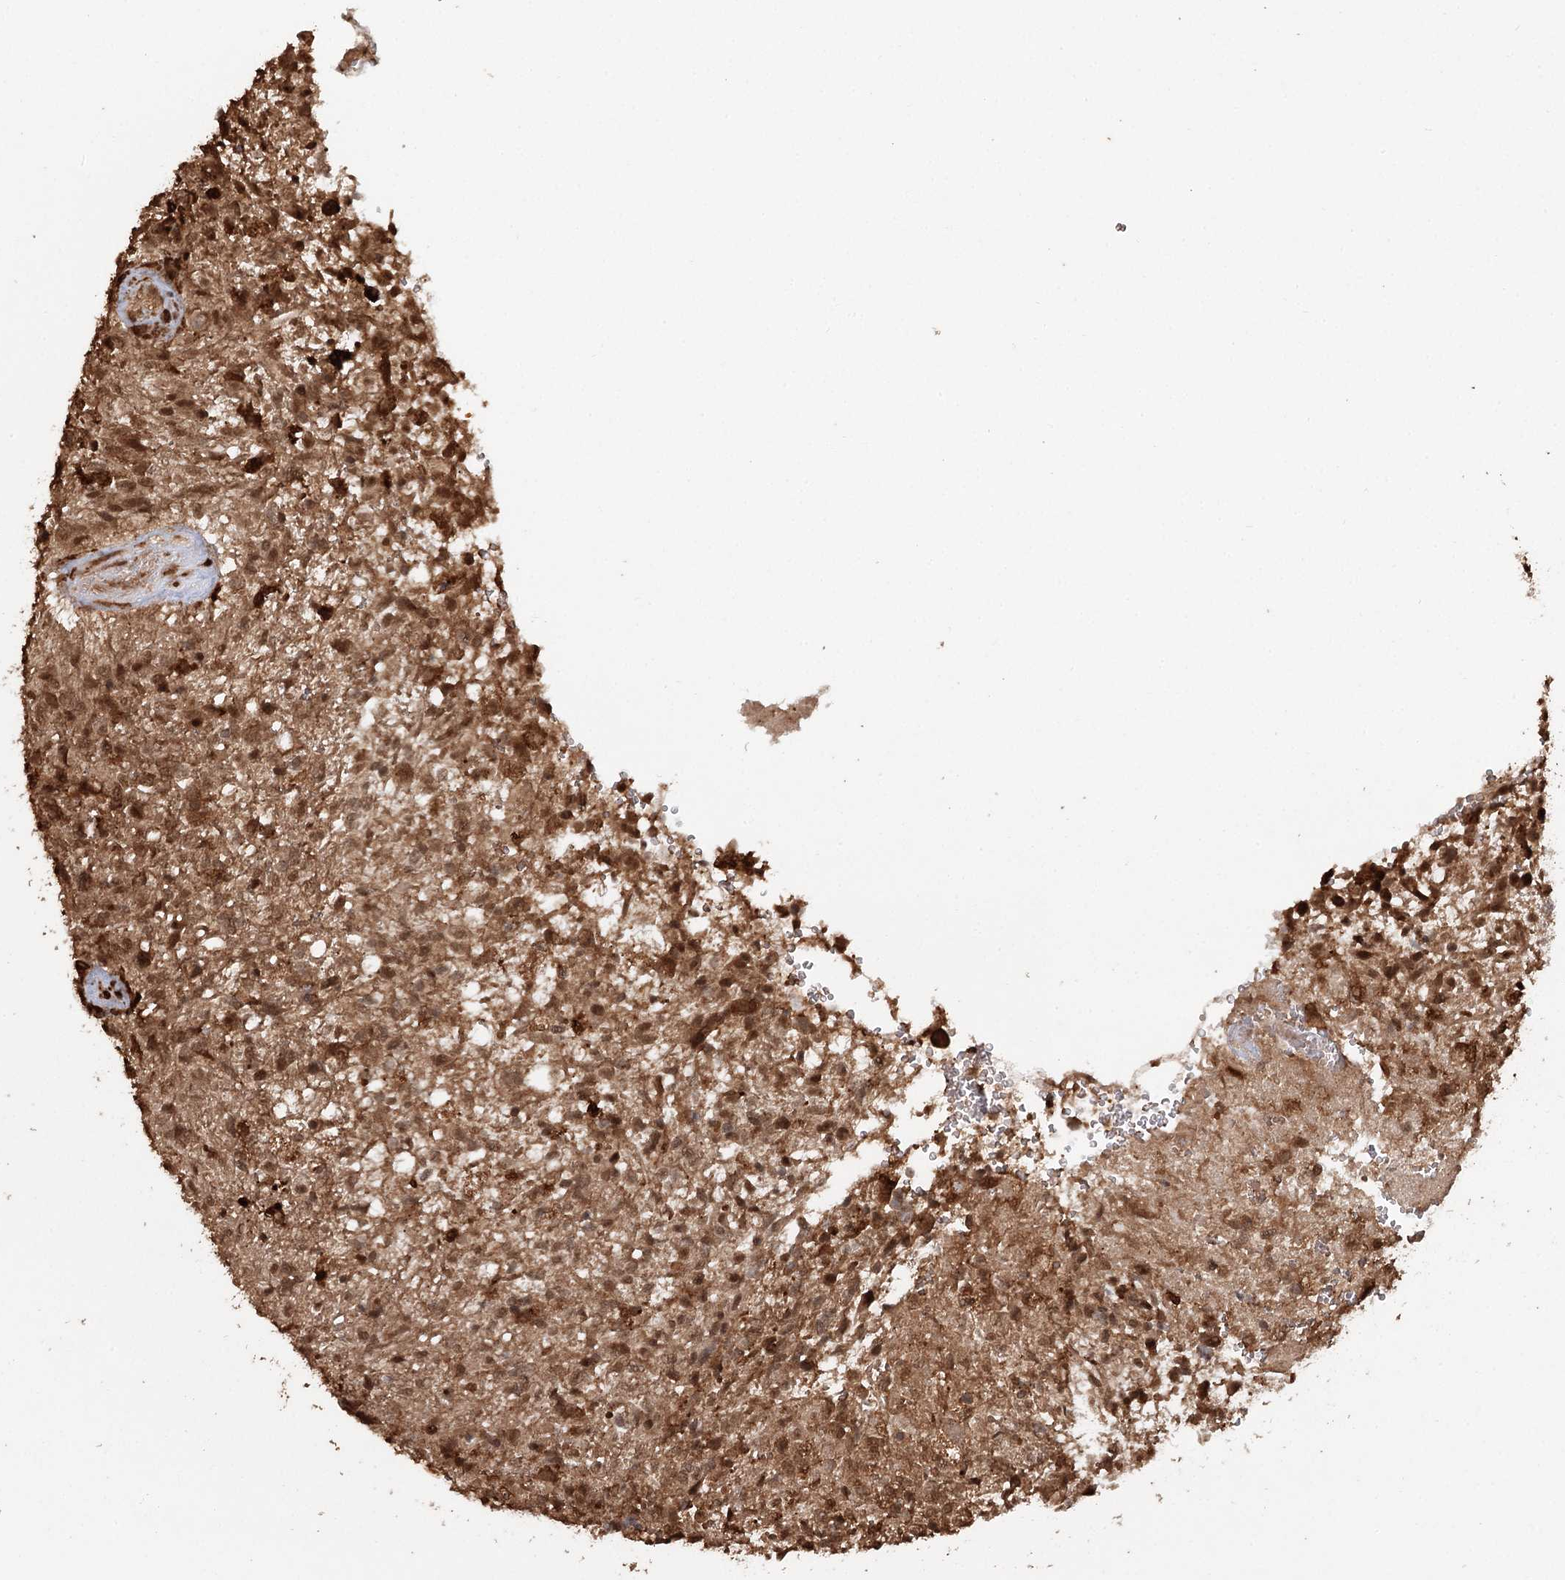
{"staining": {"intensity": "moderate", "quantity": ">75%", "location": "cytoplasmic/membranous,nuclear"}, "tissue": "glioma", "cell_type": "Tumor cells", "image_type": "cancer", "snomed": [{"axis": "morphology", "description": "Glioma, malignant, High grade"}, {"axis": "topography", "description": "Brain"}], "caption": "Human malignant glioma (high-grade) stained with a brown dye demonstrates moderate cytoplasmic/membranous and nuclear positive staining in about >75% of tumor cells.", "gene": "N6AMT1", "patient": {"sex": "male", "age": 56}}